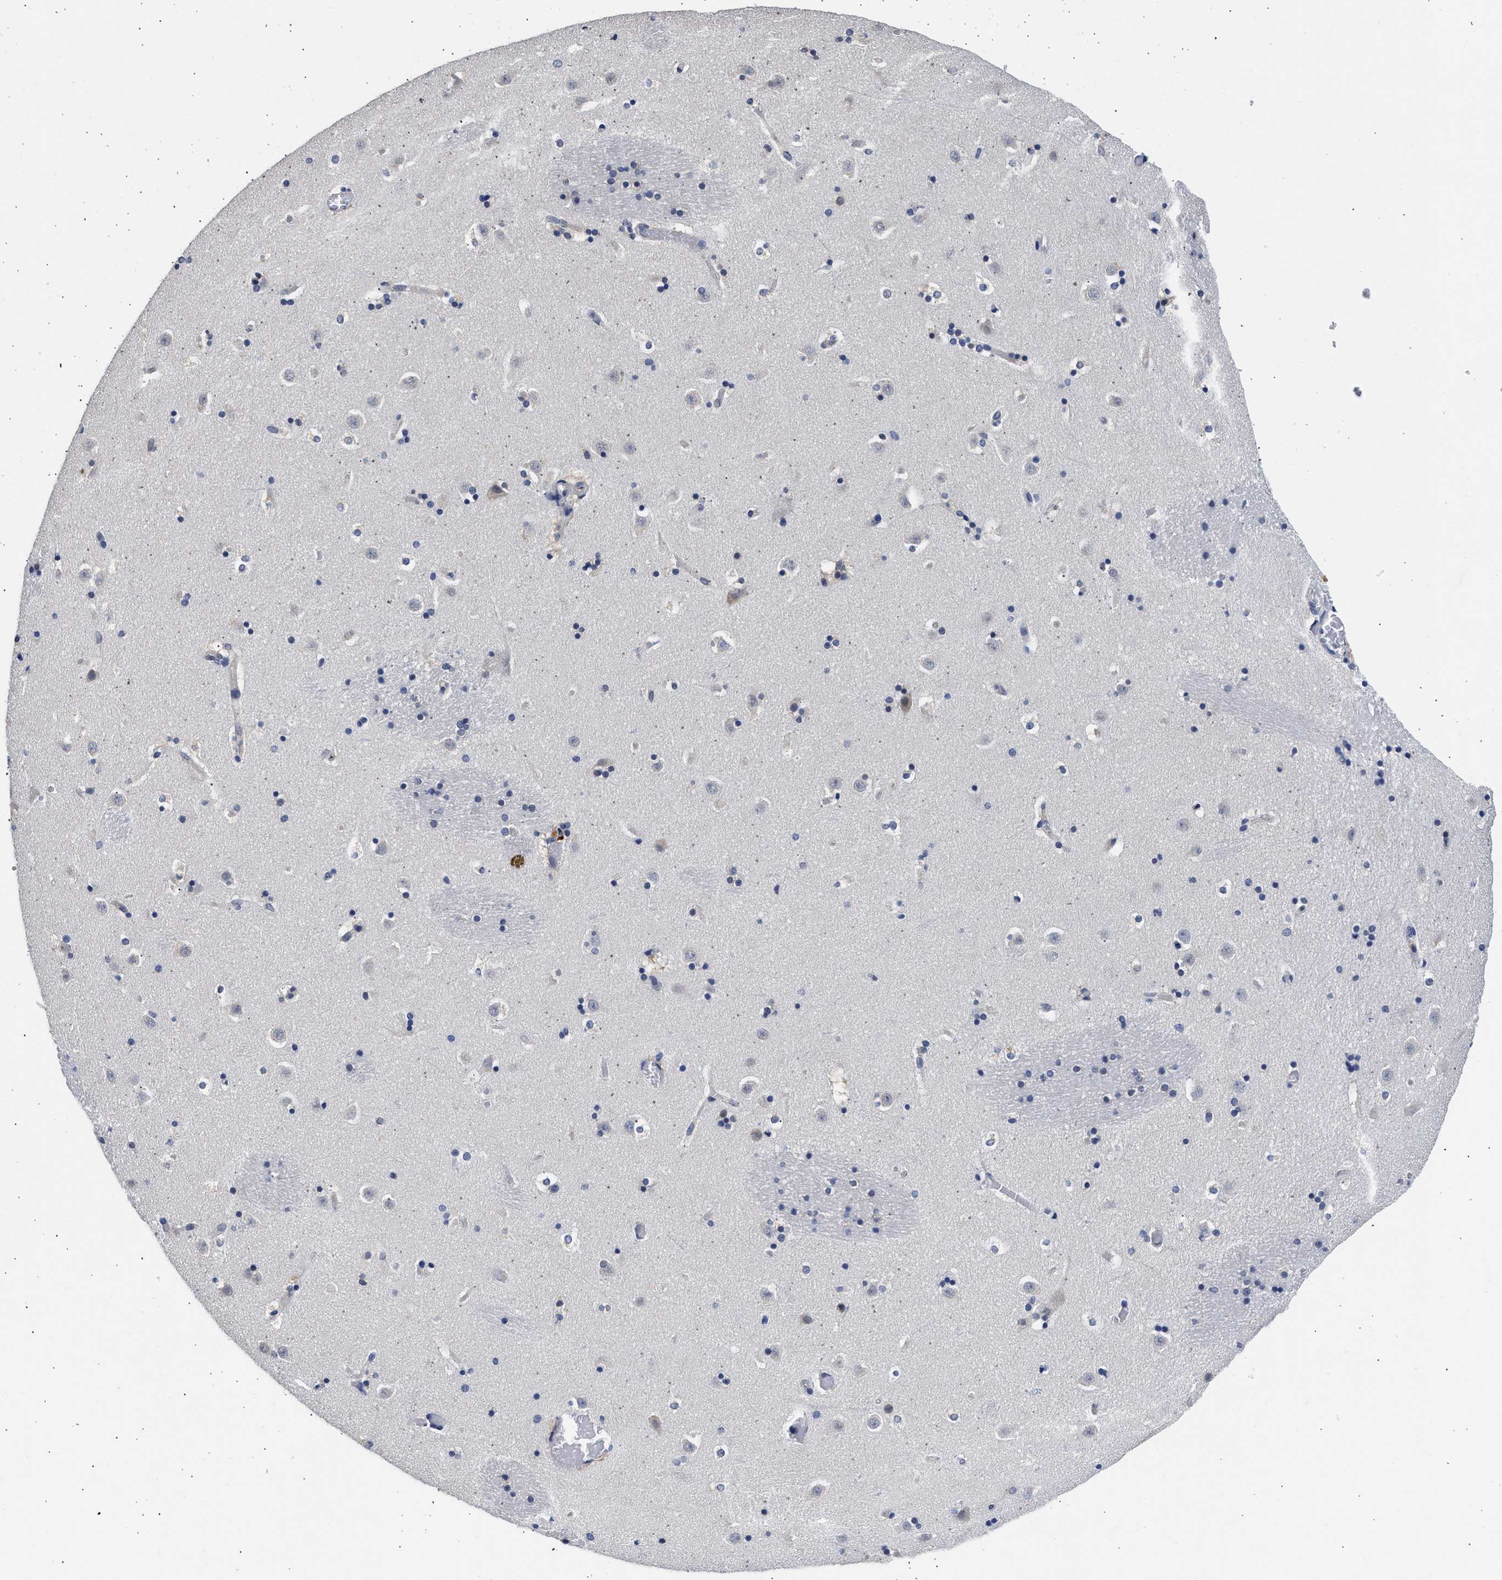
{"staining": {"intensity": "weak", "quantity": "<25%", "location": "cytoplasmic/membranous"}, "tissue": "caudate", "cell_type": "Glial cells", "image_type": "normal", "snomed": [{"axis": "morphology", "description": "Normal tissue, NOS"}, {"axis": "topography", "description": "Lateral ventricle wall"}], "caption": "Histopathology image shows no significant protein expression in glial cells of benign caudate.", "gene": "XPO5", "patient": {"sex": "male", "age": 45}}